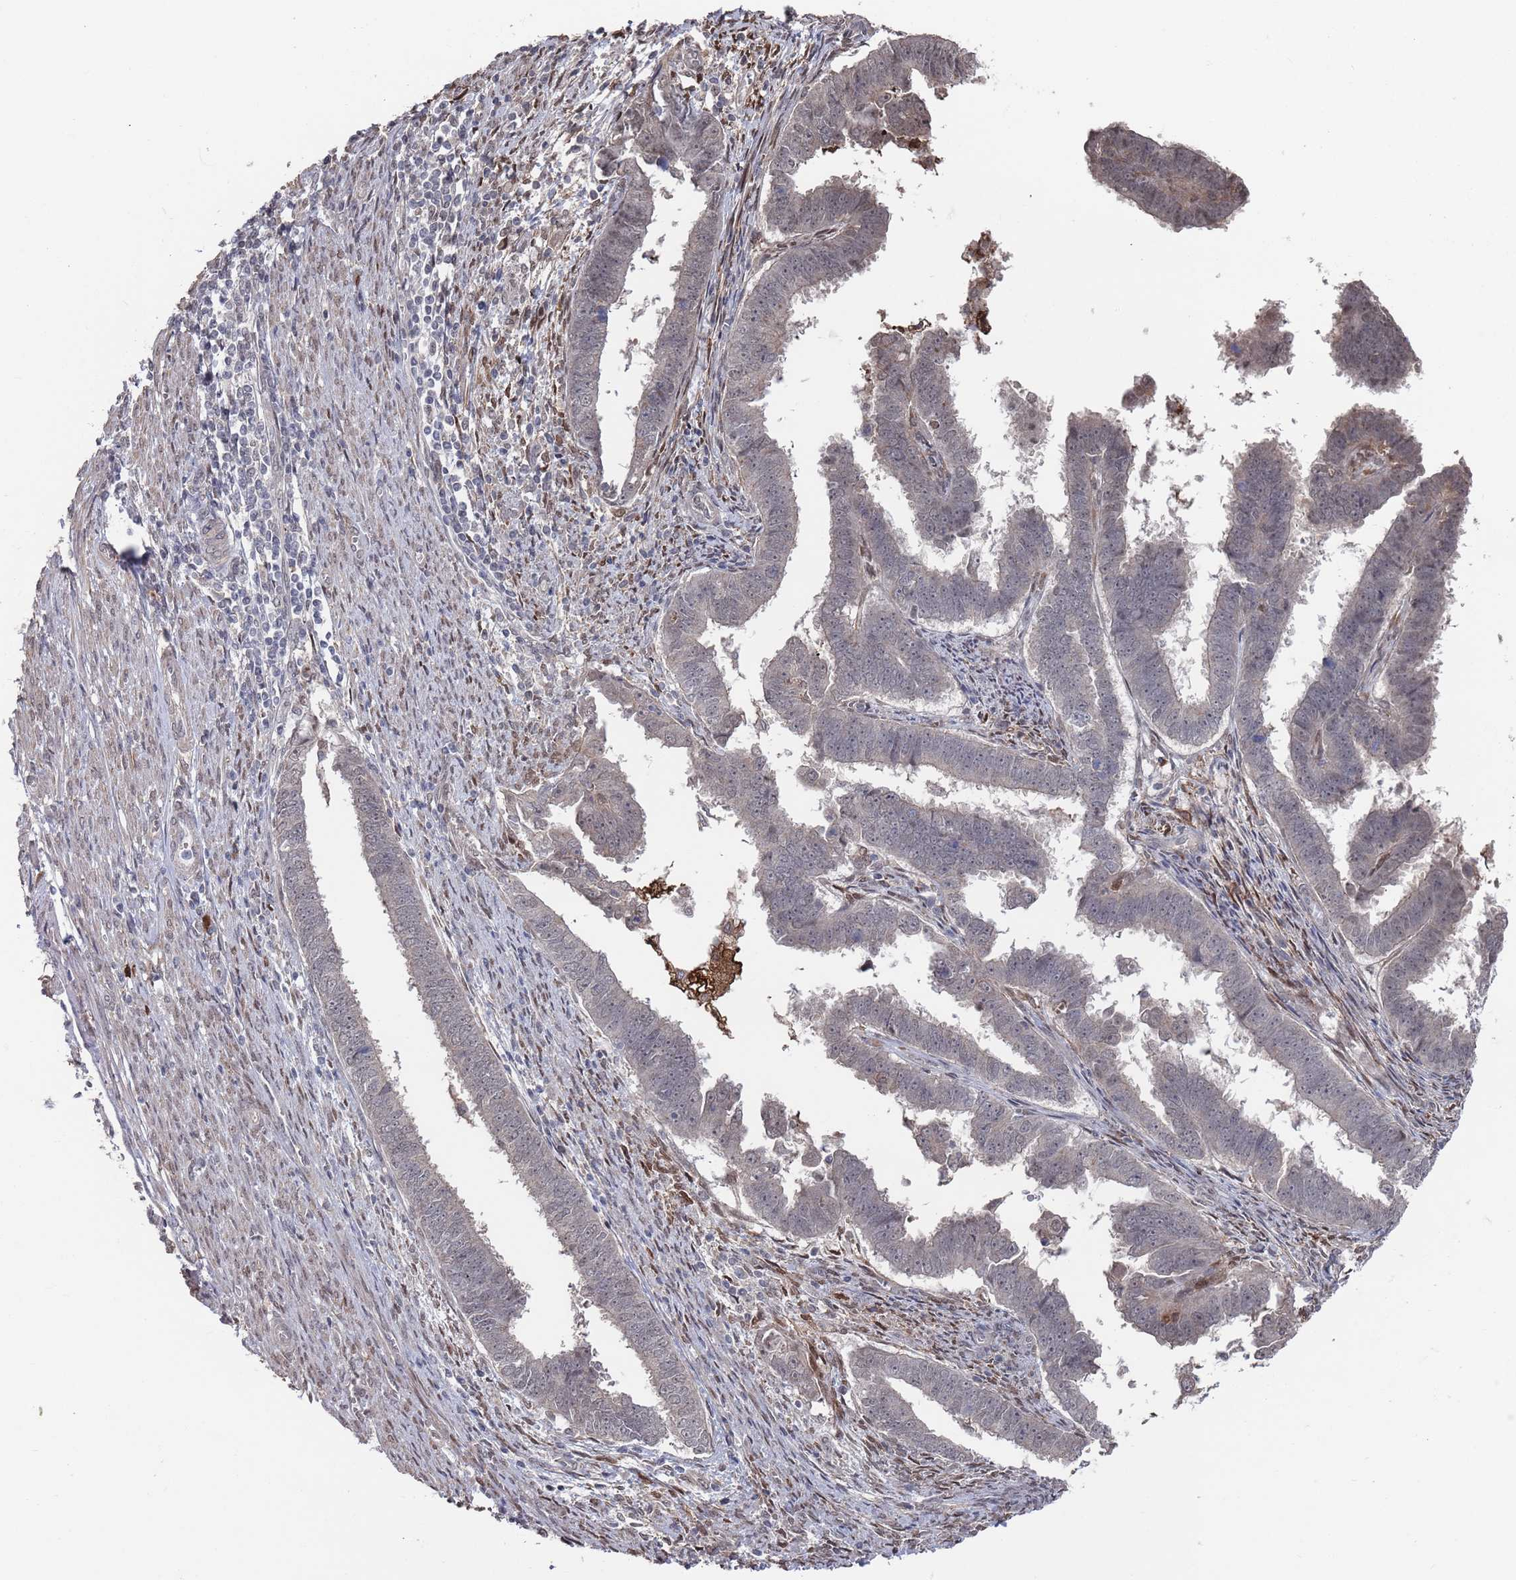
{"staining": {"intensity": "weak", "quantity": "<25%", "location": "cytoplasmic/membranous,nuclear"}, "tissue": "endometrial cancer", "cell_type": "Tumor cells", "image_type": "cancer", "snomed": [{"axis": "morphology", "description": "Adenocarcinoma, NOS"}, {"axis": "topography", "description": "Endometrium"}], "caption": "Immunohistochemical staining of endometrial adenocarcinoma displays no significant staining in tumor cells.", "gene": "DGKD", "patient": {"sex": "female", "age": 75}}